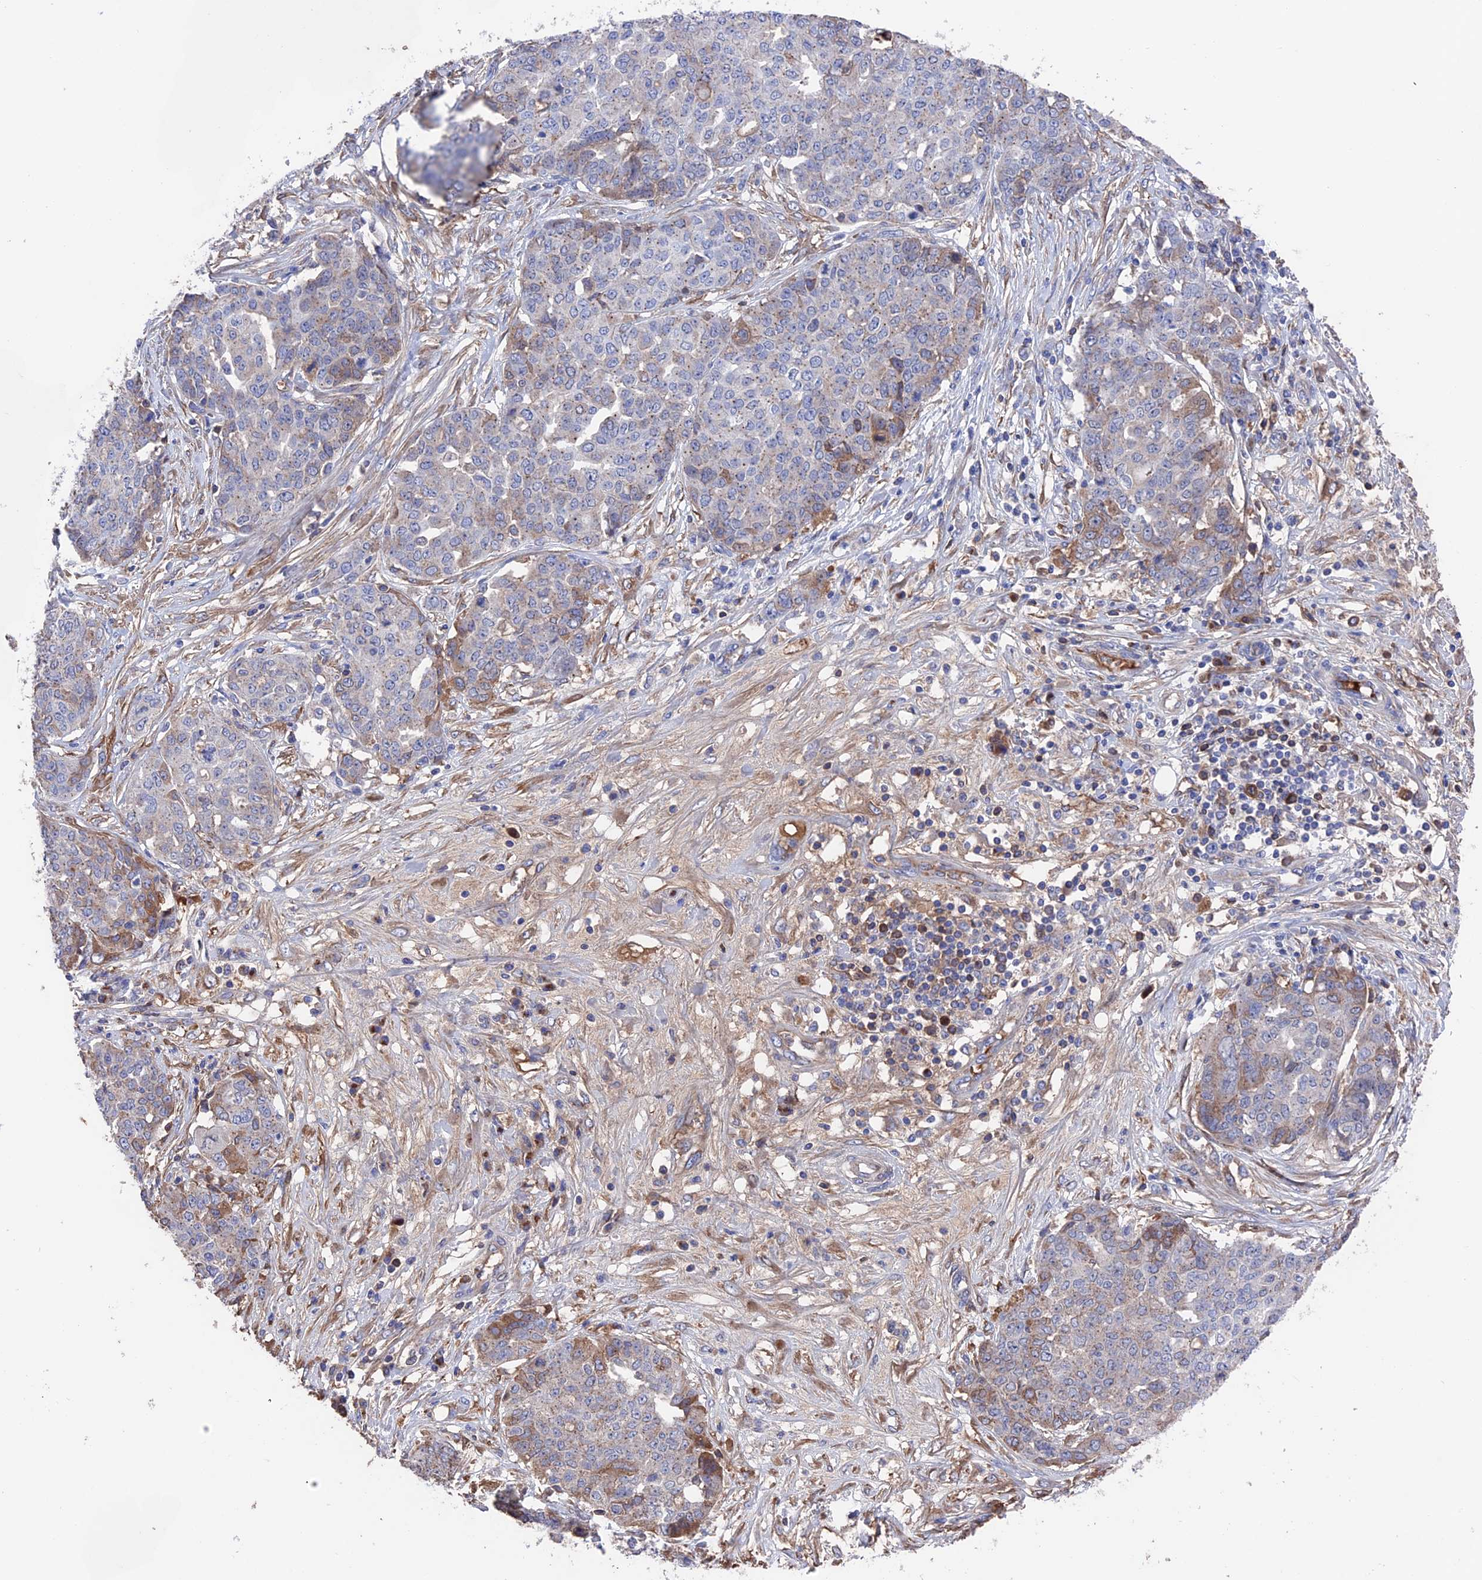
{"staining": {"intensity": "negative", "quantity": "none", "location": "none"}, "tissue": "ovarian cancer", "cell_type": "Tumor cells", "image_type": "cancer", "snomed": [{"axis": "morphology", "description": "Cystadenocarcinoma, serous, NOS"}, {"axis": "topography", "description": "Soft tissue"}, {"axis": "topography", "description": "Ovary"}], "caption": "IHC histopathology image of ovarian serous cystadenocarcinoma stained for a protein (brown), which exhibits no expression in tumor cells. (Immunohistochemistry, brightfield microscopy, high magnification).", "gene": "HPF1", "patient": {"sex": "female", "age": 57}}